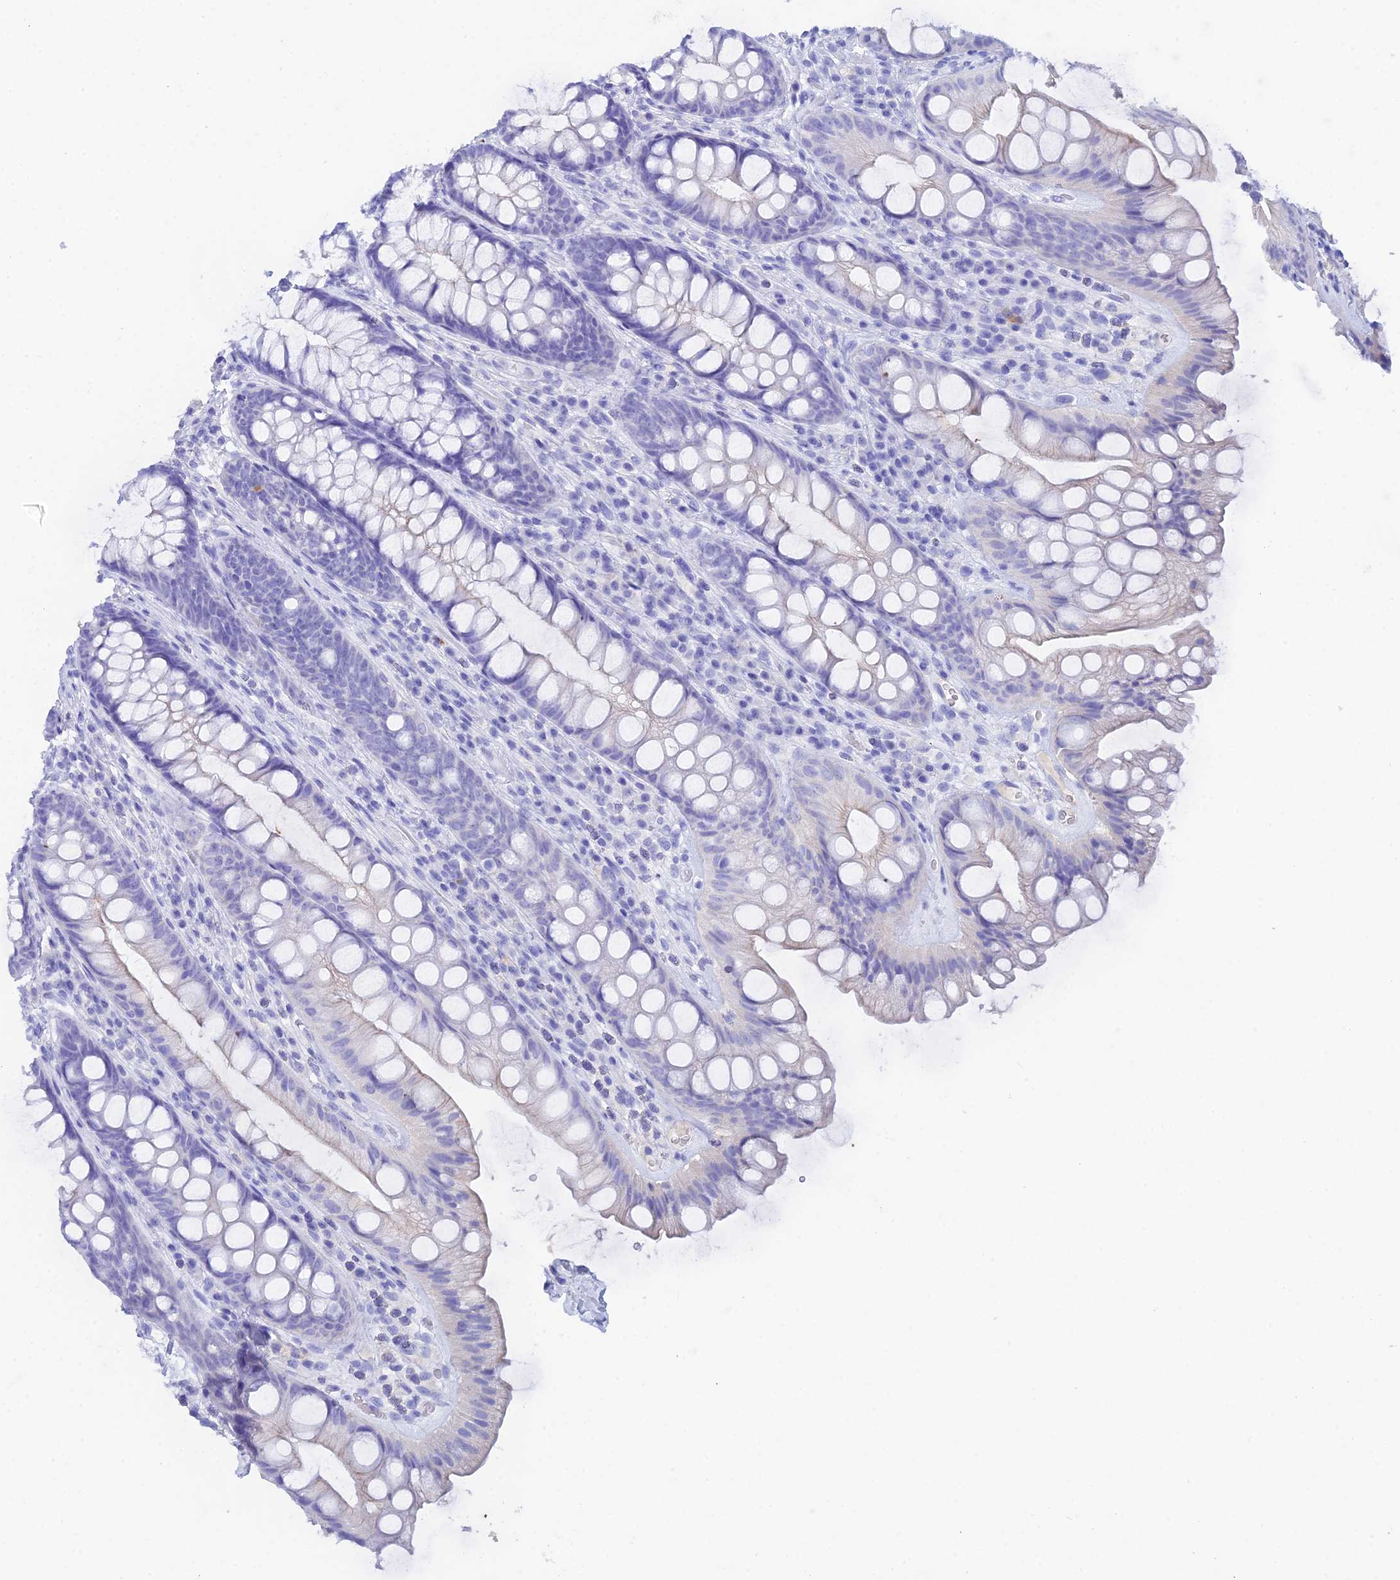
{"staining": {"intensity": "negative", "quantity": "none", "location": "none"}, "tissue": "rectum", "cell_type": "Glandular cells", "image_type": "normal", "snomed": [{"axis": "morphology", "description": "Normal tissue, NOS"}, {"axis": "topography", "description": "Rectum"}], "caption": "The histopathology image exhibits no staining of glandular cells in normal rectum.", "gene": "REG1A", "patient": {"sex": "male", "age": 74}}